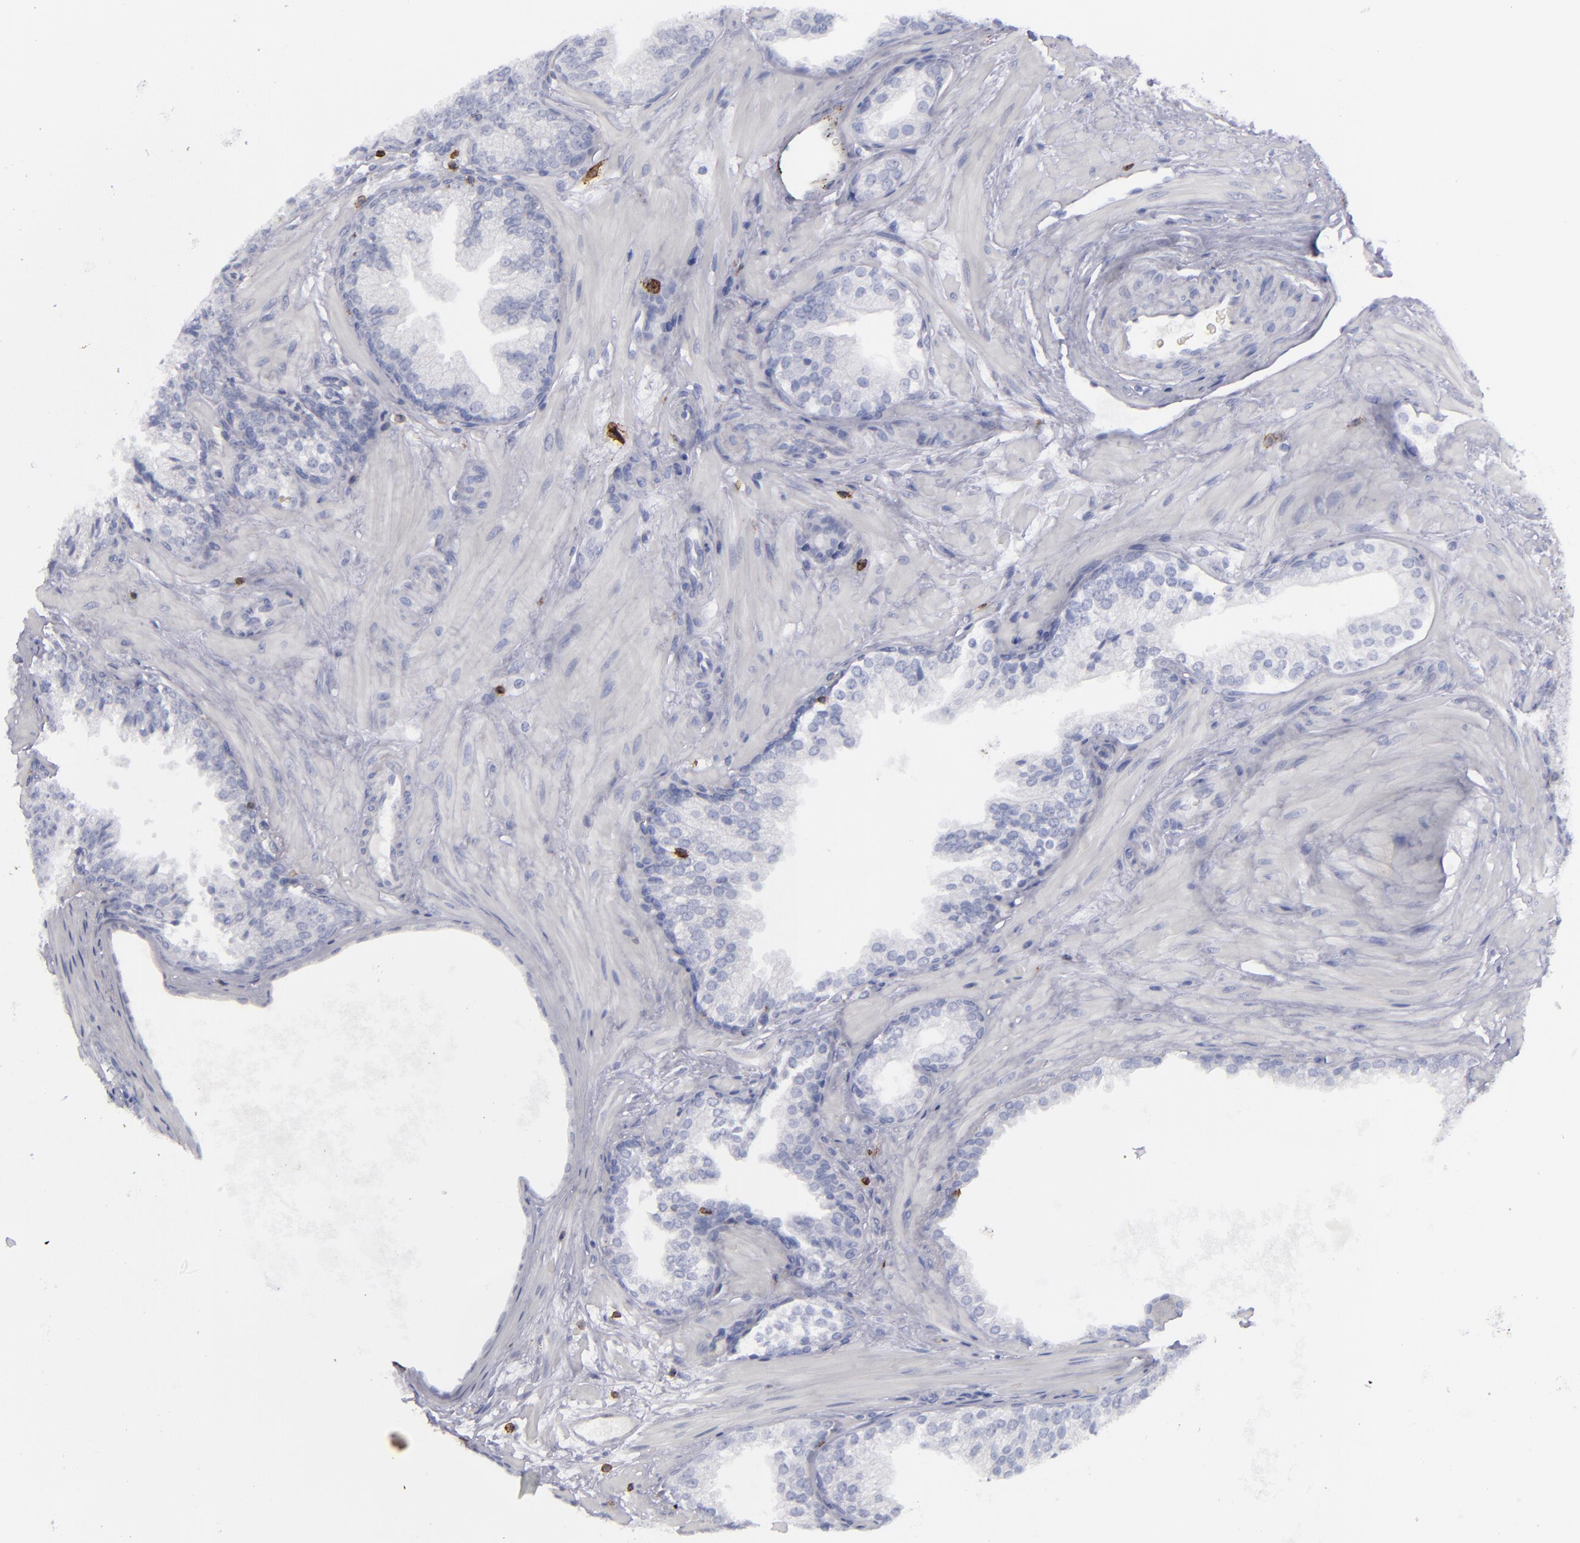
{"staining": {"intensity": "negative", "quantity": "none", "location": "none"}, "tissue": "prostate cancer", "cell_type": "Tumor cells", "image_type": "cancer", "snomed": [{"axis": "morphology", "description": "Adenocarcinoma, Low grade"}, {"axis": "topography", "description": "Prostate"}], "caption": "Immunohistochemistry photomicrograph of neoplastic tissue: human prostate adenocarcinoma (low-grade) stained with DAB displays no significant protein expression in tumor cells.", "gene": "CD27", "patient": {"sex": "male", "age": 69}}